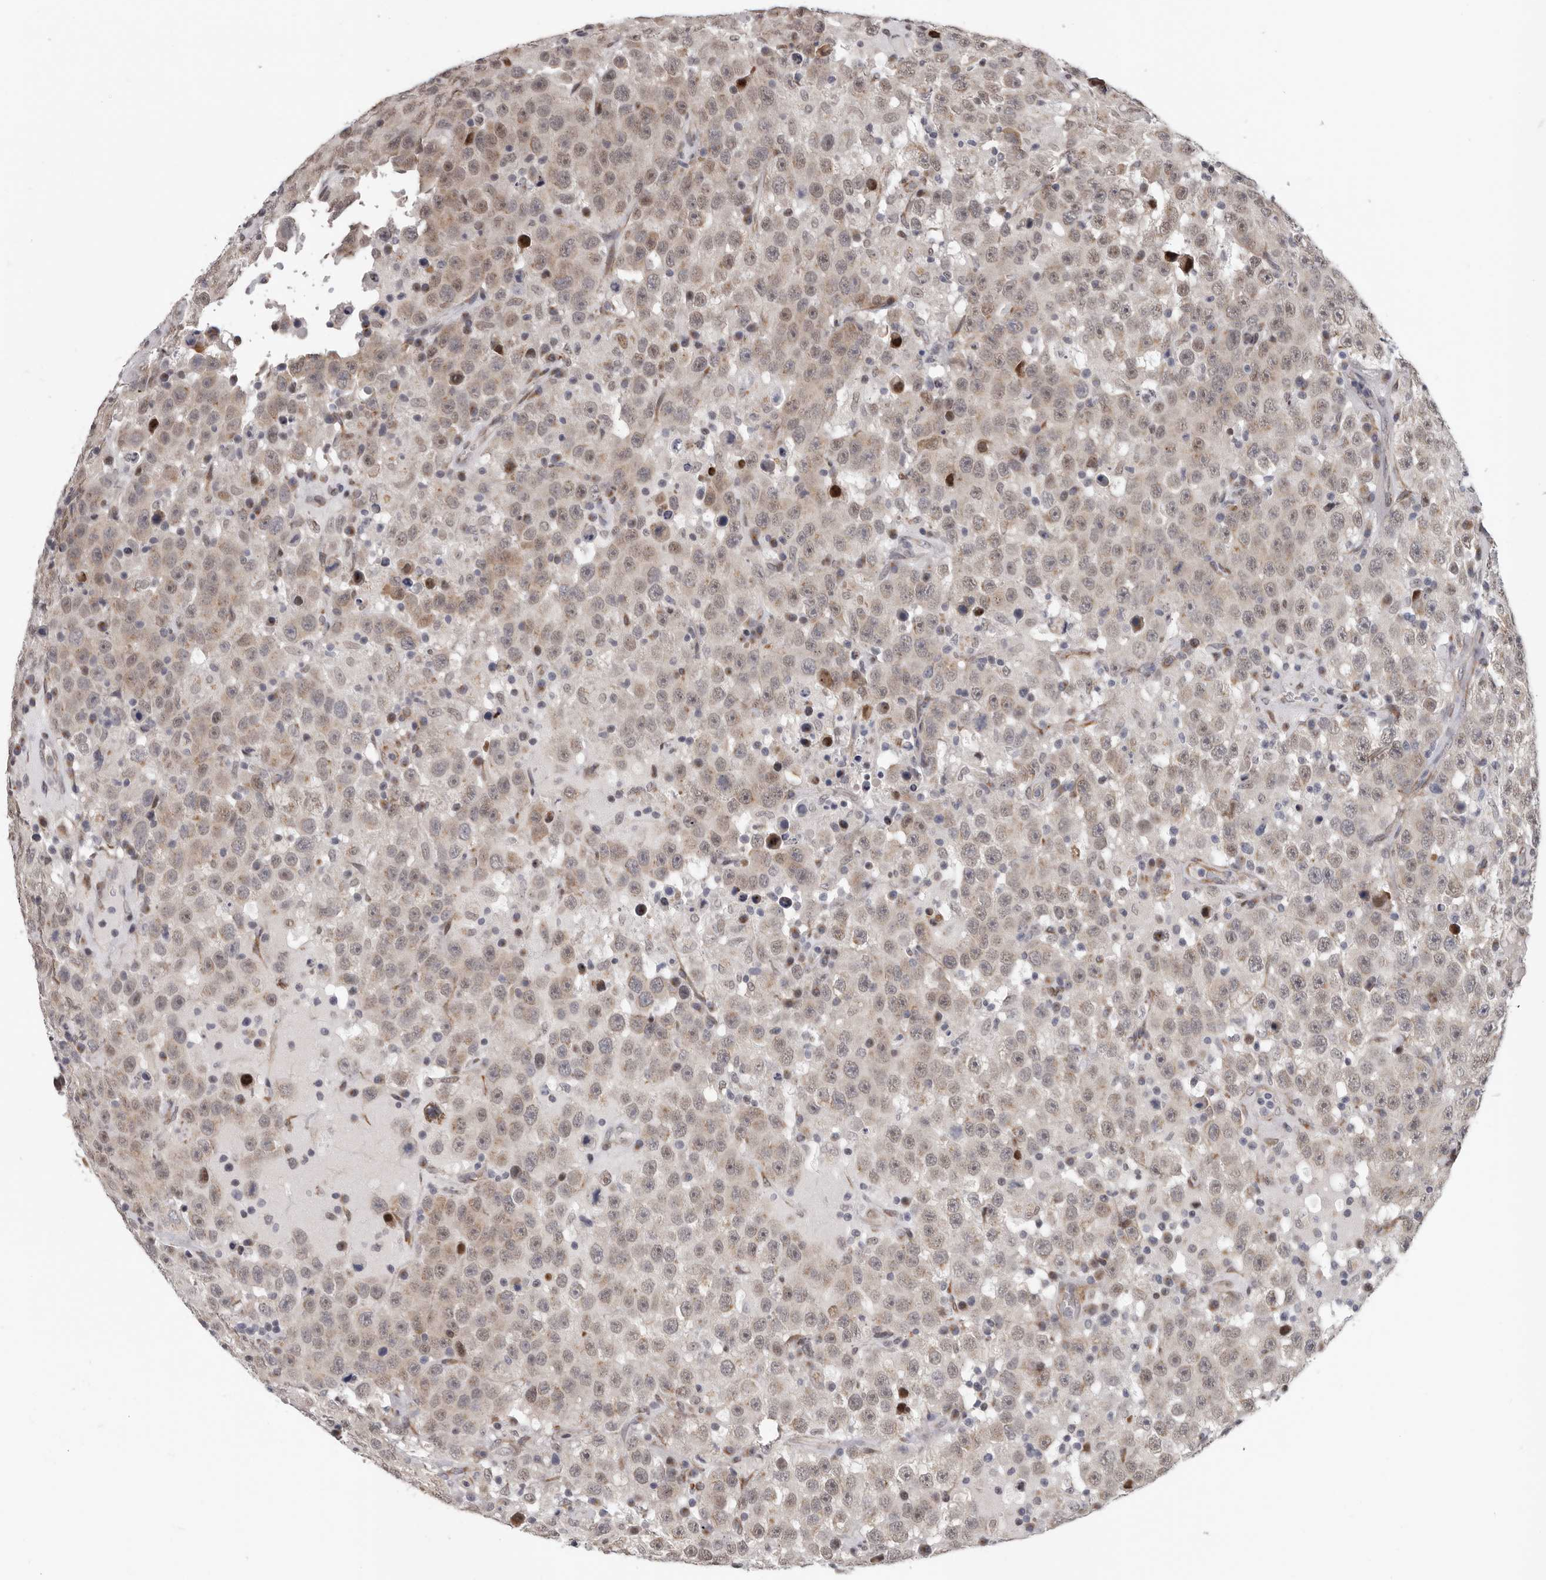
{"staining": {"intensity": "negative", "quantity": "none", "location": "none"}, "tissue": "testis cancer", "cell_type": "Tumor cells", "image_type": "cancer", "snomed": [{"axis": "morphology", "description": "Seminoma, NOS"}, {"axis": "topography", "description": "Testis"}], "caption": "DAB immunohistochemical staining of human seminoma (testis) shows no significant staining in tumor cells. (DAB (3,3'-diaminobenzidine) immunohistochemistry, high magnification).", "gene": "RALGPS2", "patient": {"sex": "male", "age": 41}}